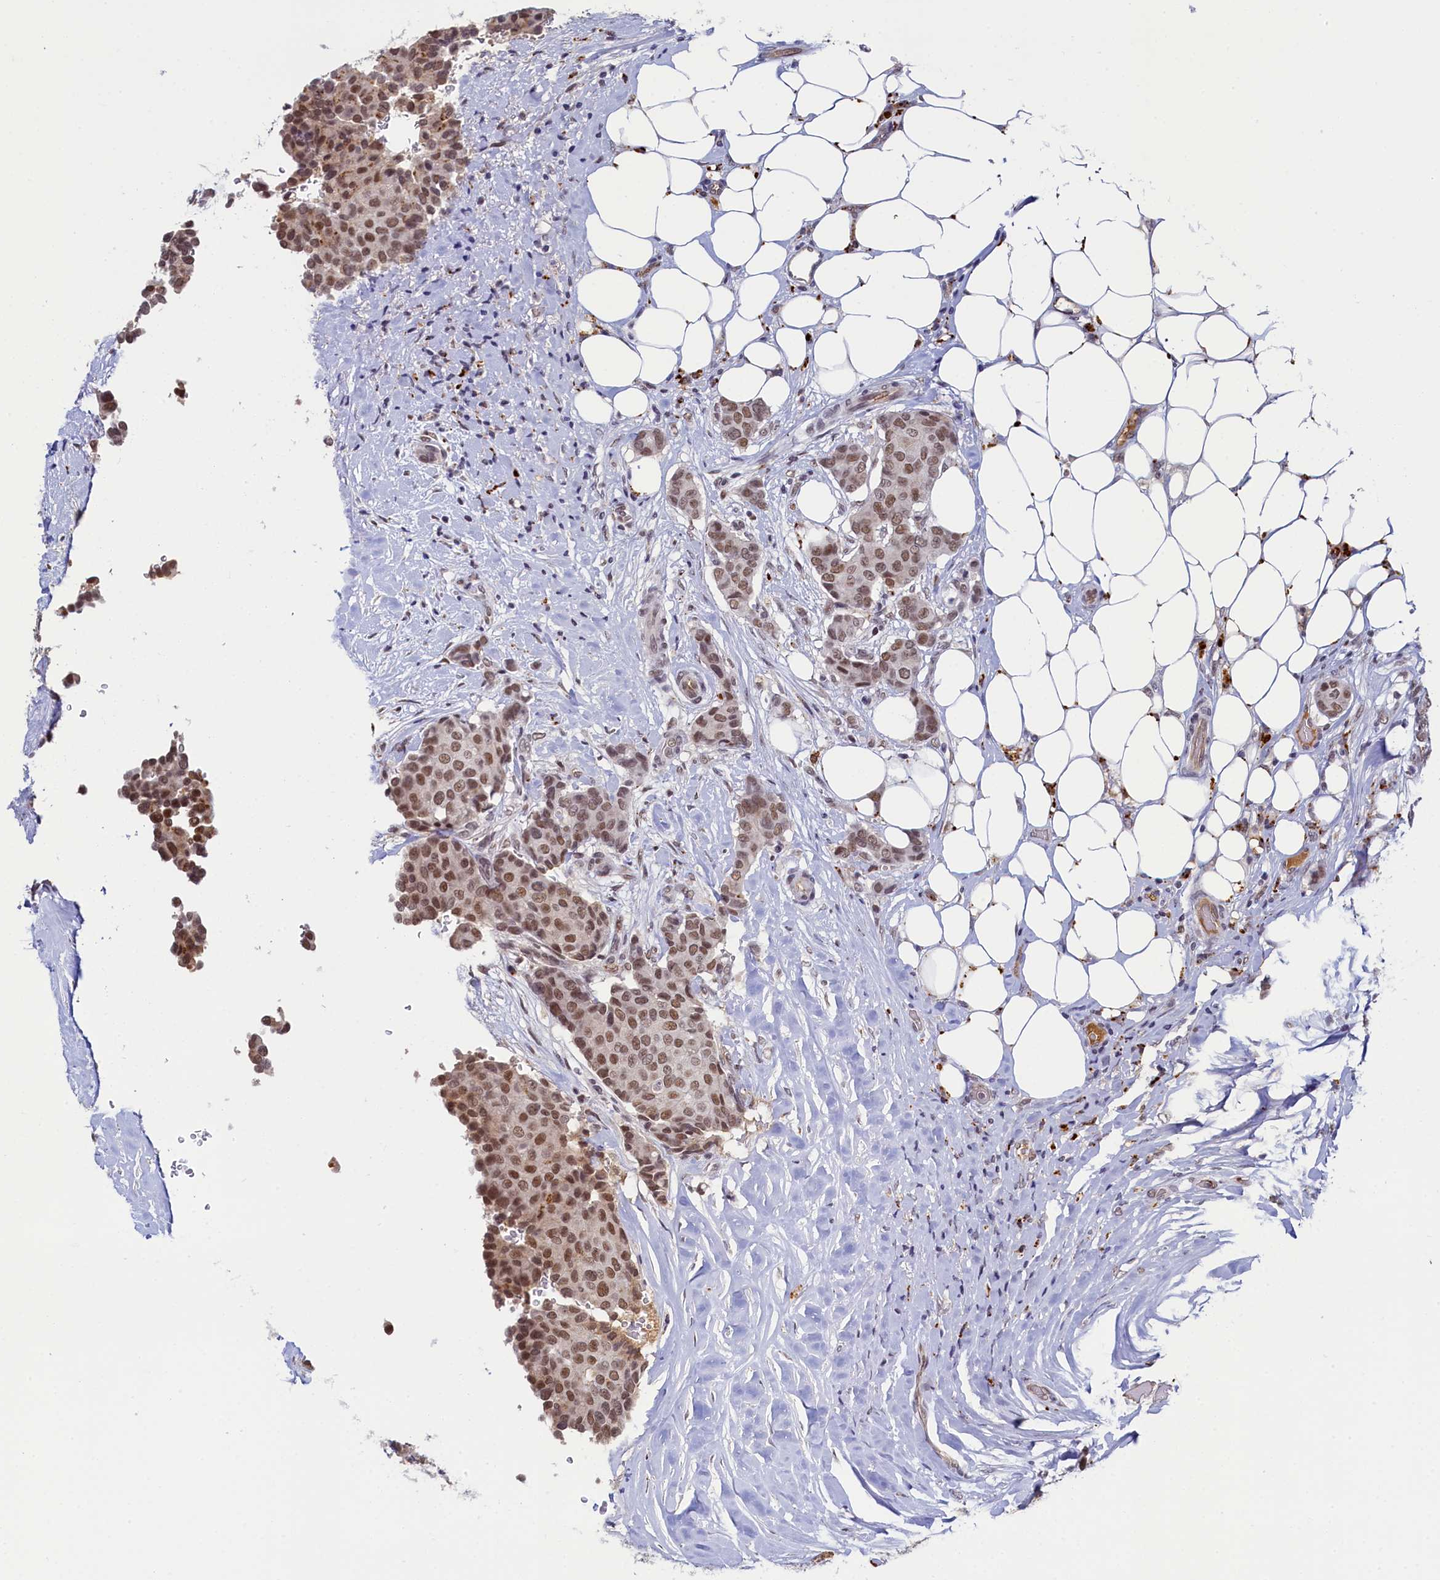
{"staining": {"intensity": "moderate", "quantity": ">75%", "location": "nuclear"}, "tissue": "breast cancer", "cell_type": "Tumor cells", "image_type": "cancer", "snomed": [{"axis": "morphology", "description": "Duct carcinoma"}, {"axis": "topography", "description": "Breast"}], "caption": "DAB immunohistochemical staining of intraductal carcinoma (breast) demonstrates moderate nuclear protein staining in approximately >75% of tumor cells.", "gene": "INTS14", "patient": {"sex": "female", "age": 75}}